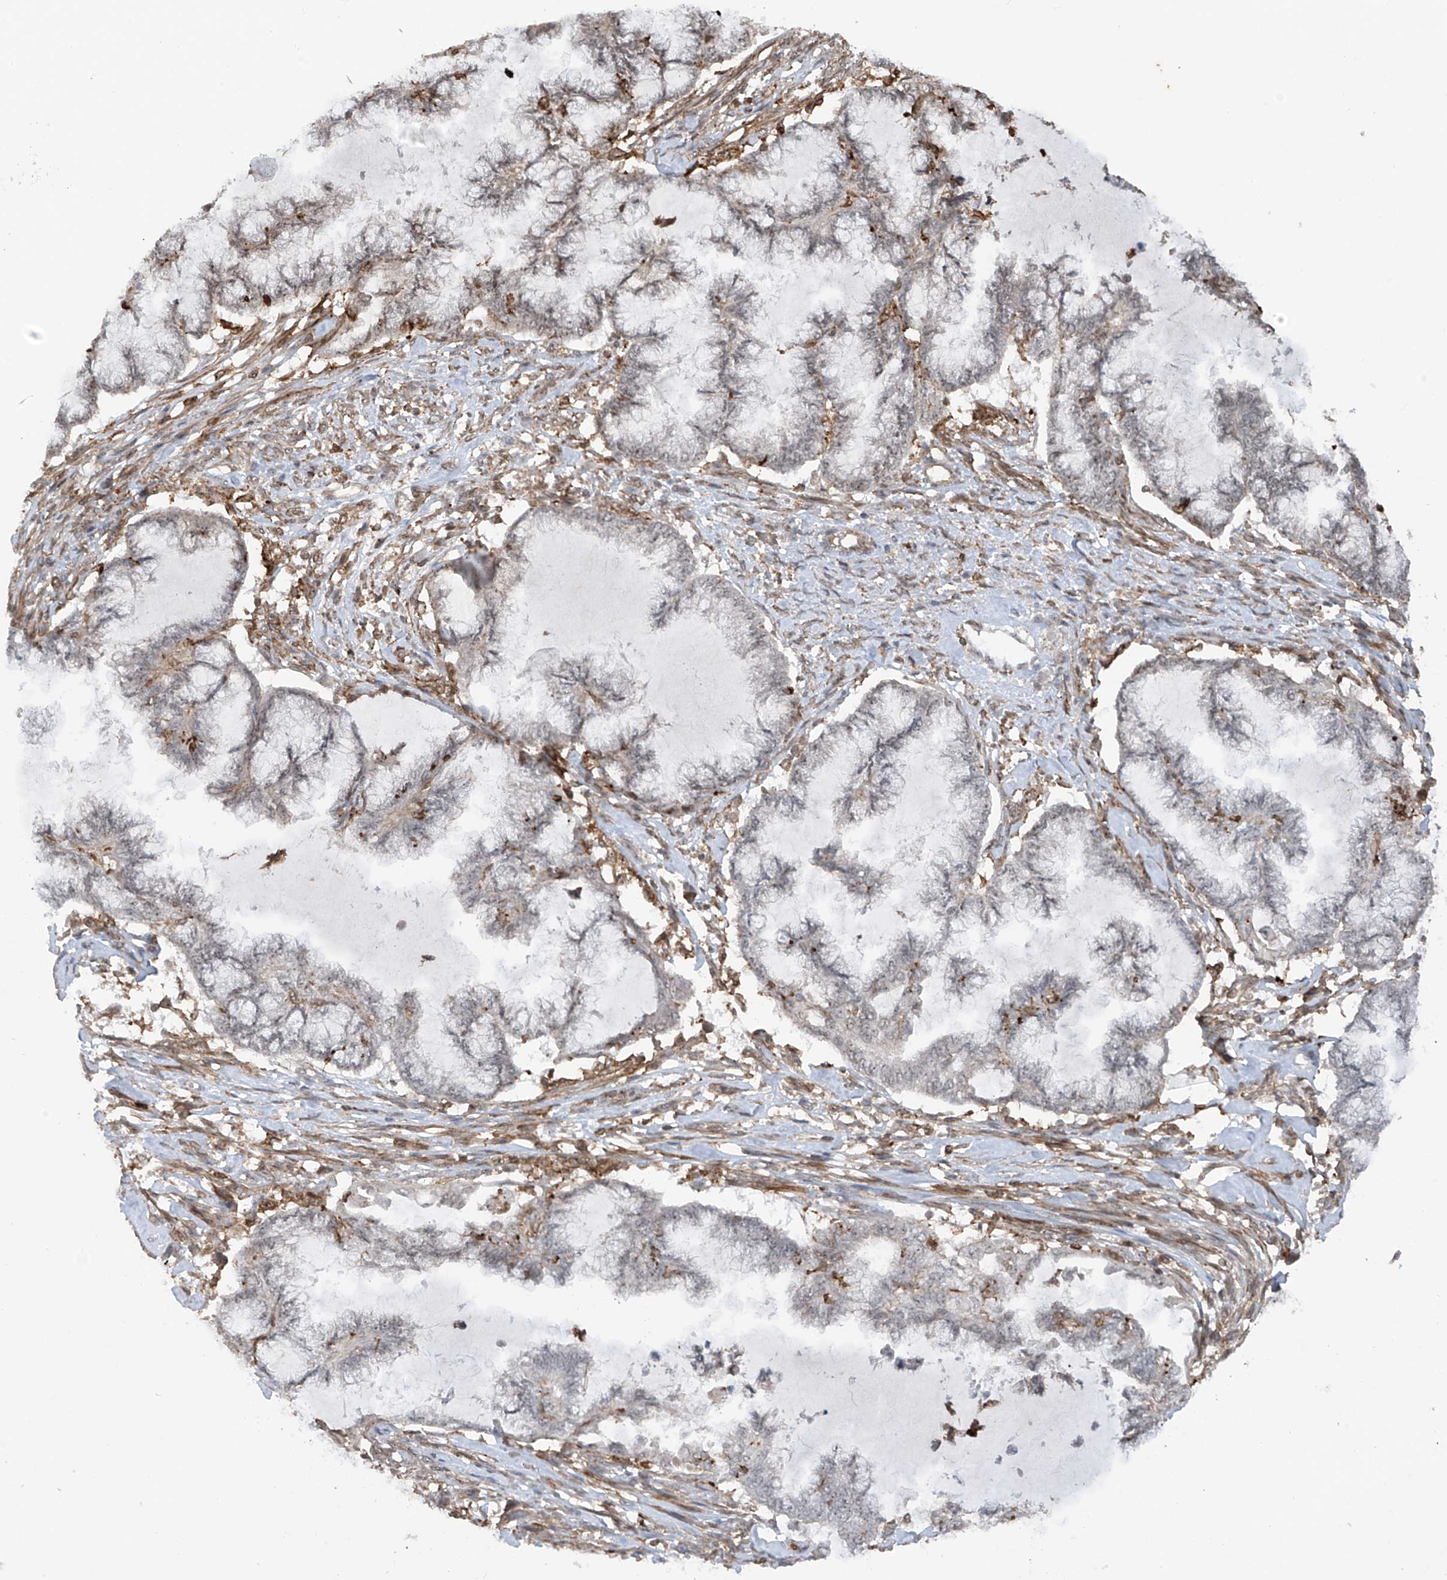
{"staining": {"intensity": "negative", "quantity": "none", "location": "none"}, "tissue": "endometrial cancer", "cell_type": "Tumor cells", "image_type": "cancer", "snomed": [{"axis": "morphology", "description": "Adenocarcinoma, NOS"}, {"axis": "topography", "description": "Endometrium"}], "caption": "High power microscopy micrograph of an IHC photomicrograph of endometrial adenocarcinoma, revealing no significant expression in tumor cells. Nuclei are stained in blue.", "gene": "REPIN1", "patient": {"sex": "female", "age": 86}}